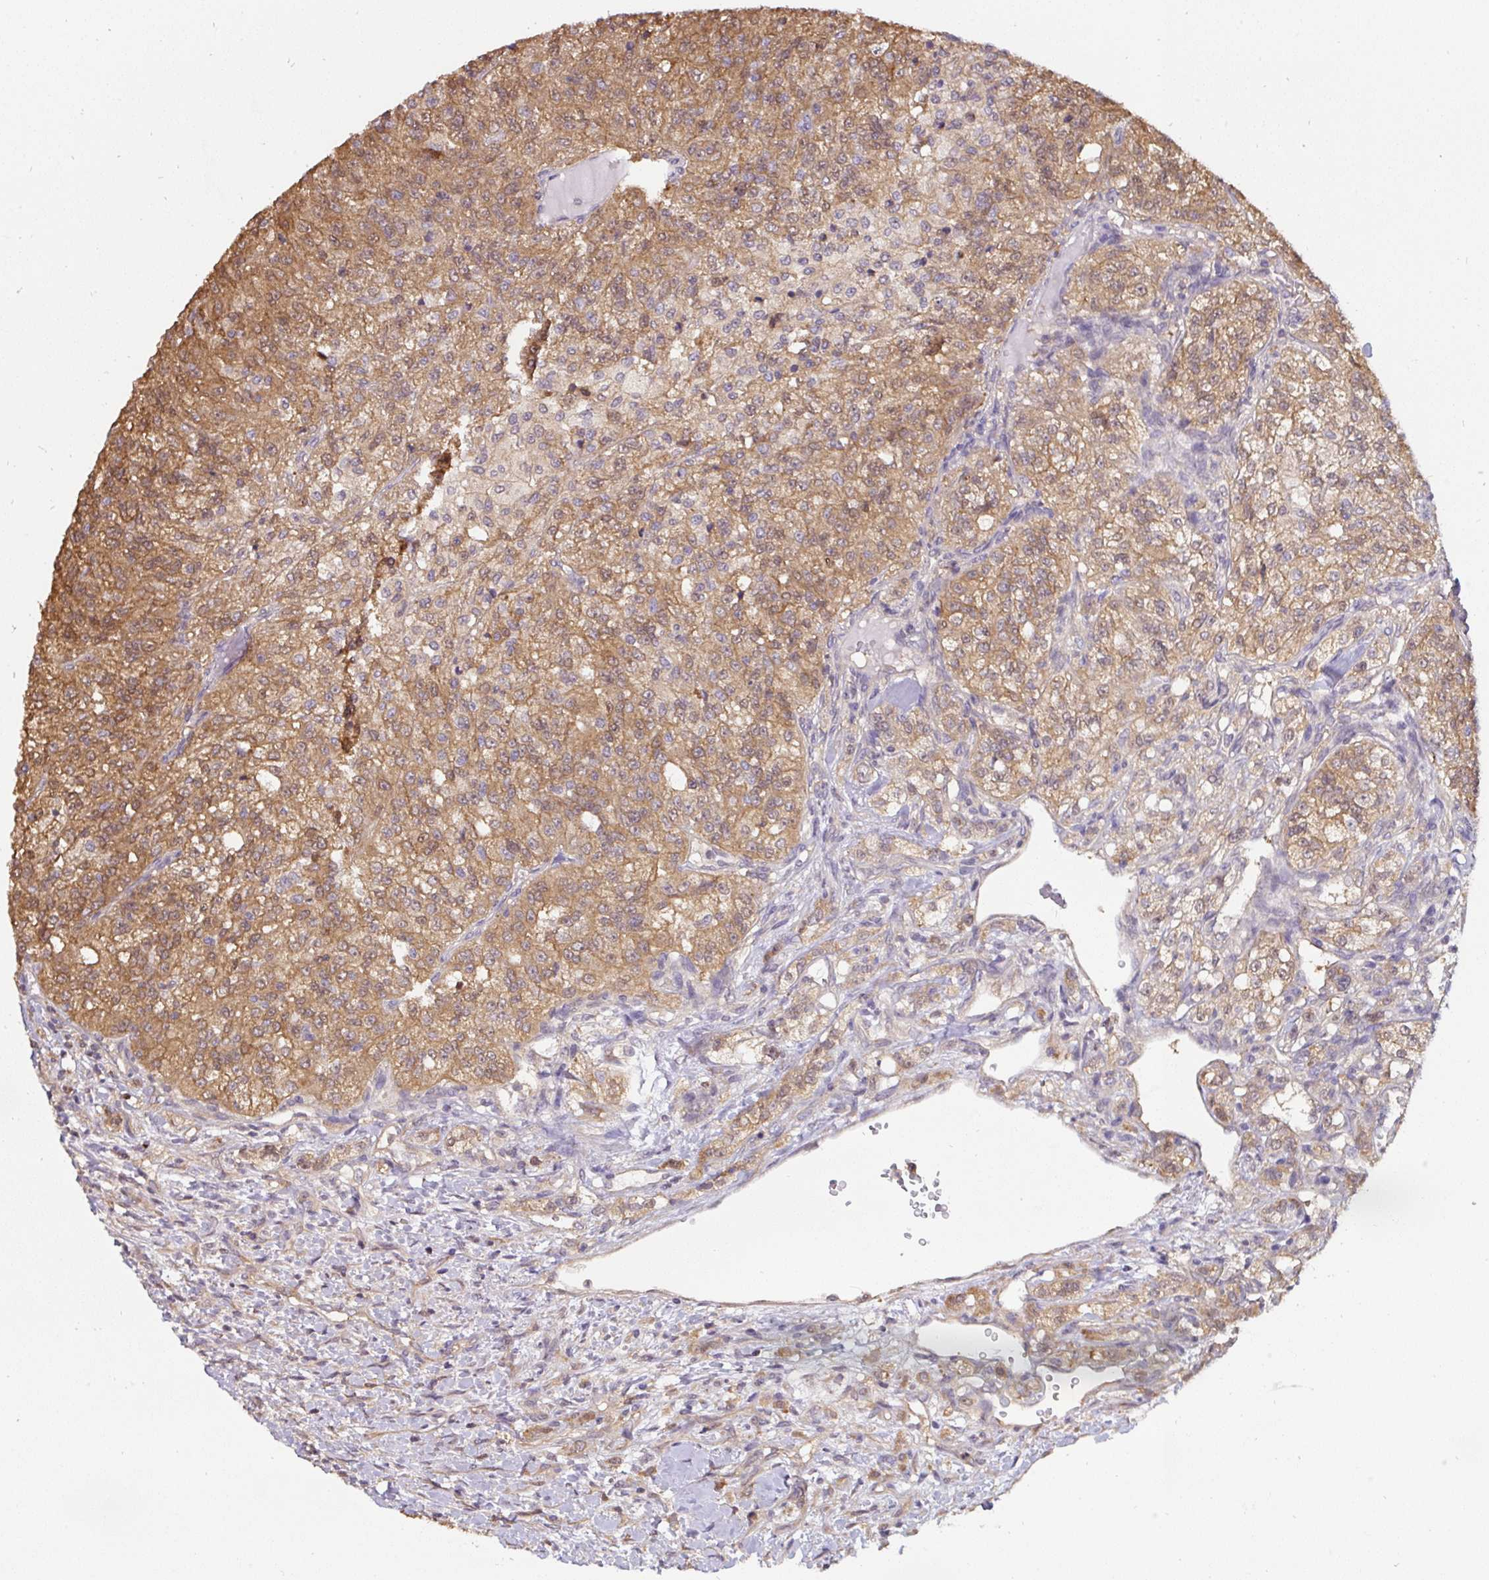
{"staining": {"intensity": "moderate", "quantity": ">75%", "location": "cytoplasmic/membranous"}, "tissue": "renal cancer", "cell_type": "Tumor cells", "image_type": "cancer", "snomed": [{"axis": "morphology", "description": "Adenocarcinoma, NOS"}, {"axis": "topography", "description": "Kidney"}], "caption": "Adenocarcinoma (renal) was stained to show a protein in brown. There is medium levels of moderate cytoplasmic/membranous positivity in approximately >75% of tumor cells. The protein is shown in brown color, while the nuclei are stained blue.", "gene": "ST13", "patient": {"sex": "female", "age": 63}}